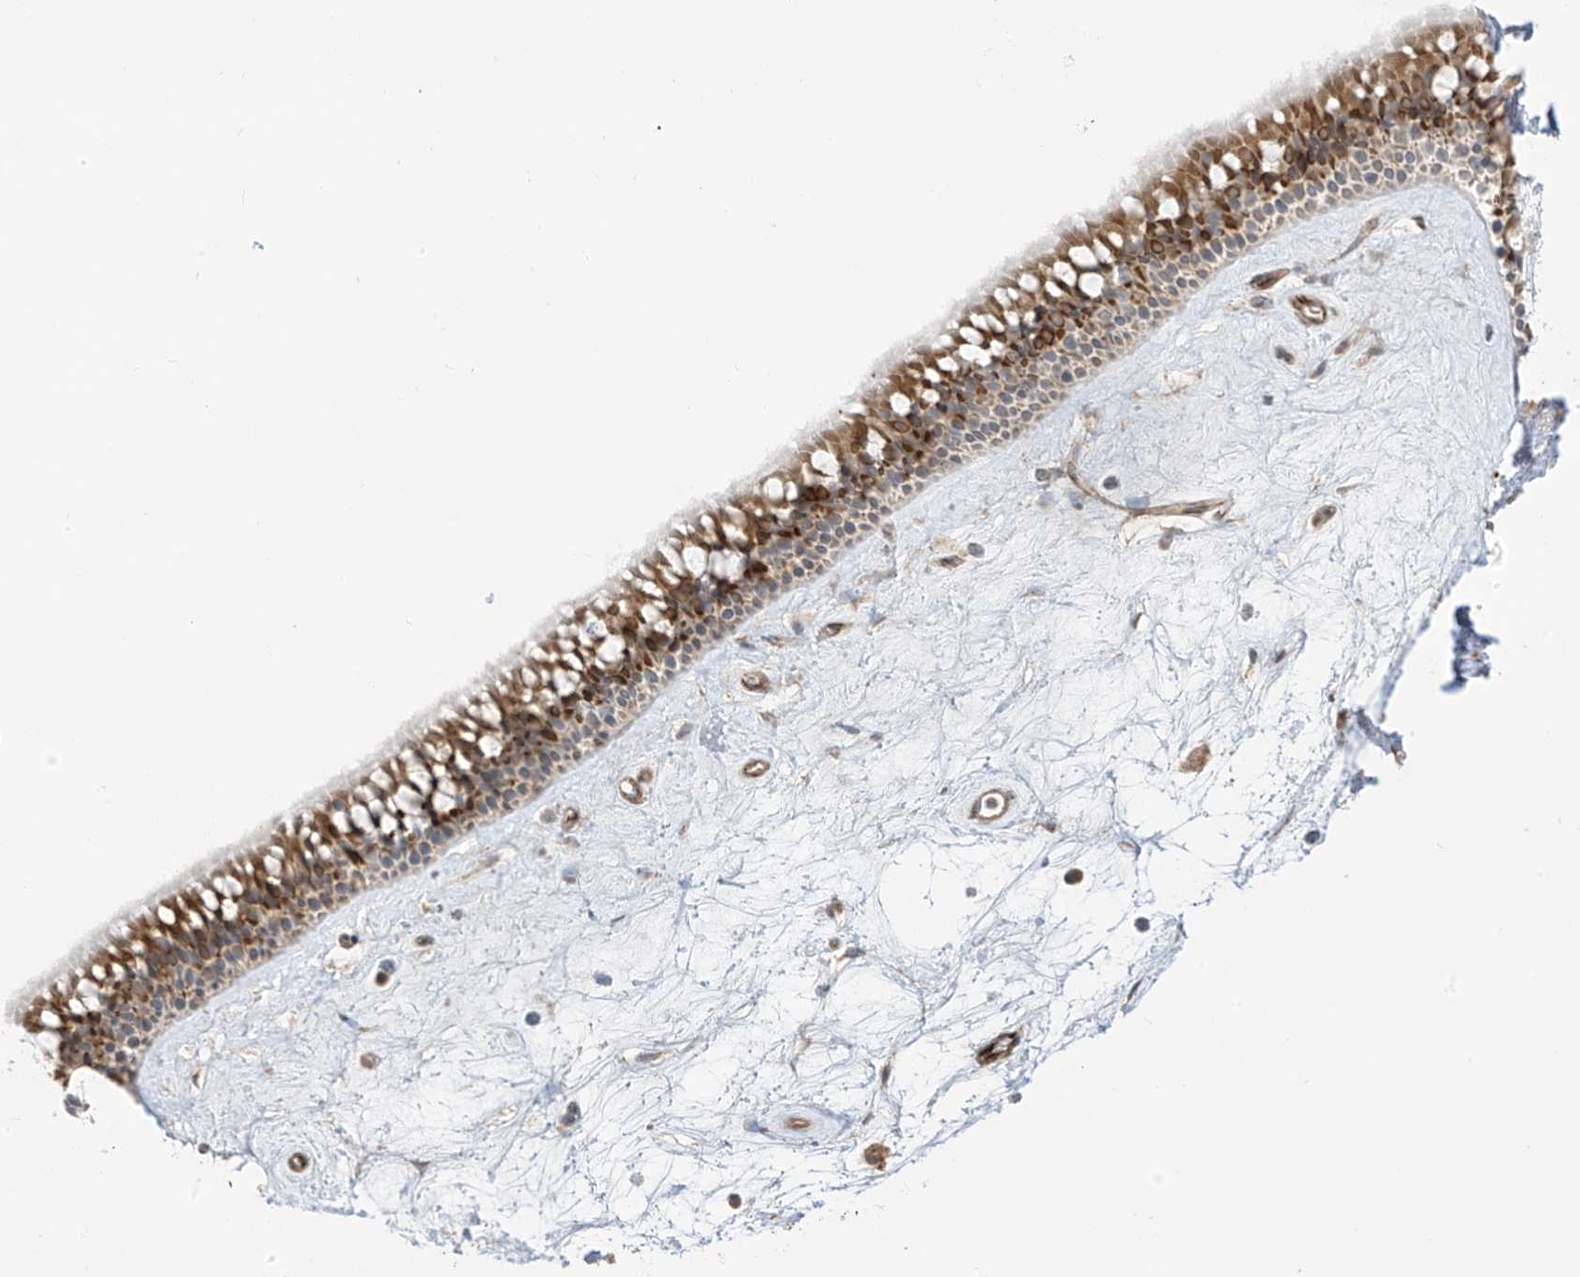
{"staining": {"intensity": "moderate", "quantity": "25%-75%", "location": "cytoplasmic/membranous"}, "tissue": "nasopharynx", "cell_type": "Respiratory epithelial cells", "image_type": "normal", "snomed": [{"axis": "morphology", "description": "Normal tissue, NOS"}, {"axis": "topography", "description": "Nasopharynx"}], "caption": "A photomicrograph of human nasopharynx stained for a protein shows moderate cytoplasmic/membranous brown staining in respiratory epithelial cells.", "gene": "HS6ST2", "patient": {"sex": "male", "age": 64}}